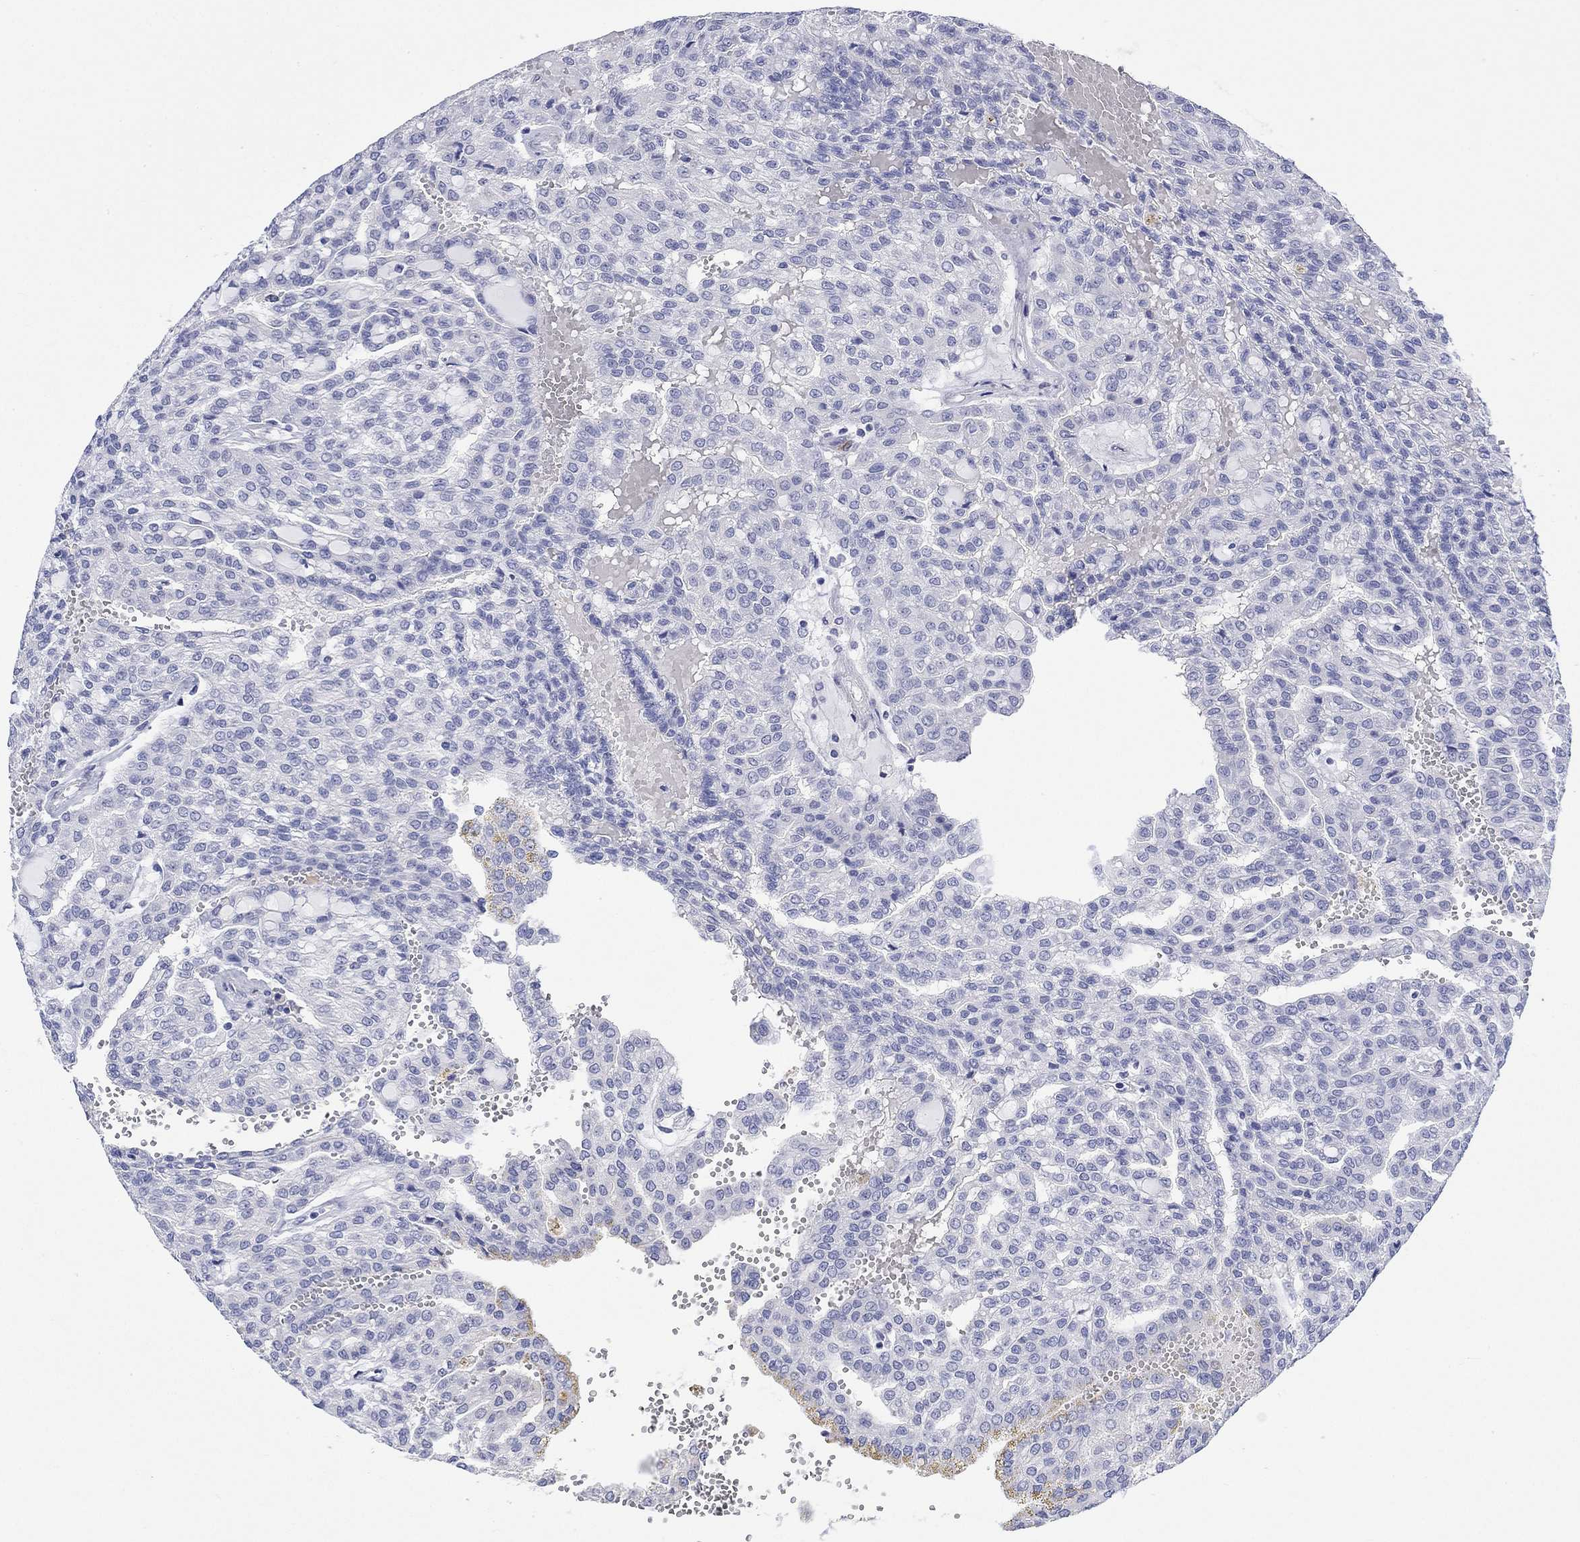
{"staining": {"intensity": "negative", "quantity": "none", "location": "none"}, "tissue": "renal cancer", "cell_type": "Tumor cells", "image_type": "cancer", "snomed": [{"axis": "morphology", "description": "Adenocarcinoma, NOS"}, {"axis": "topography", "description": "Kidney"}], "caption": "IHC histopathology image of neoplastic tissue: human adenocarcinoma (renal) stained with DAB exhibits no significant protein expression in tumor cells.", "gene": "MSI1", "patient": {"sex": "male", "age": 63}}